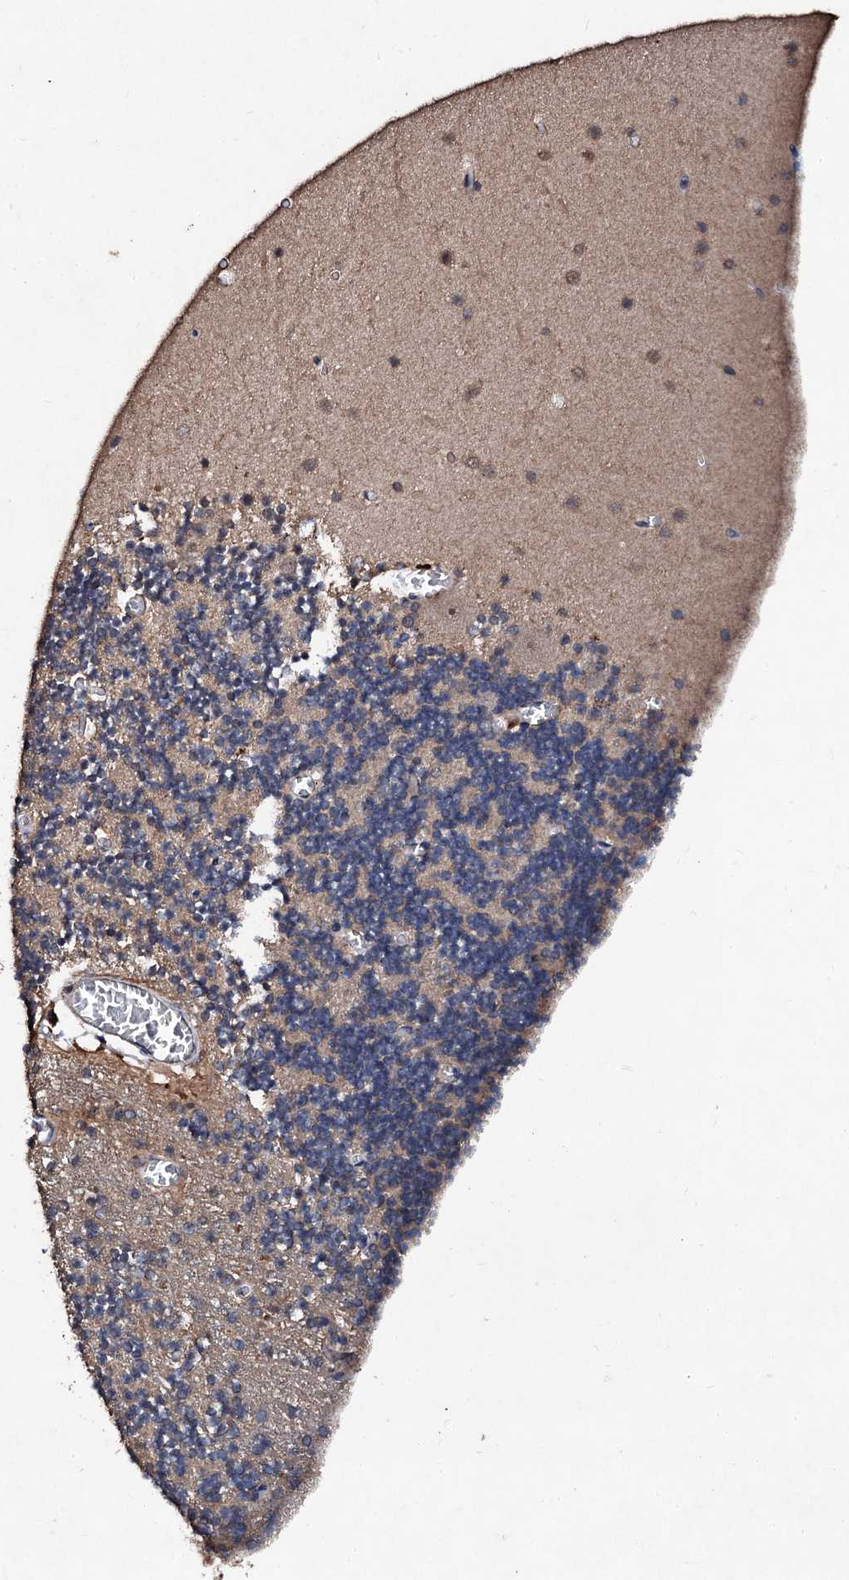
{"staining": {"intensity": "weak", "quantity": "<25%", "location": "cytoplasmic/membranous"}, "tissue": "cerebellum", "cell_type": "Cells in granular layer", "image_type": "normal", "snomed": [{"axis": "morphology", "description": "Normal tissue, NOS"}, {"axis": "topography", "description": "Cerebellum"}], "caption": "High power microscopy histopathology image of an immunohistochemistry photomicrograph of unremarkable cerebellum, revealing no significant staining in cells in granular layer.", "gene": "KERA", "patient": {"sex": "female", "age": 28}}